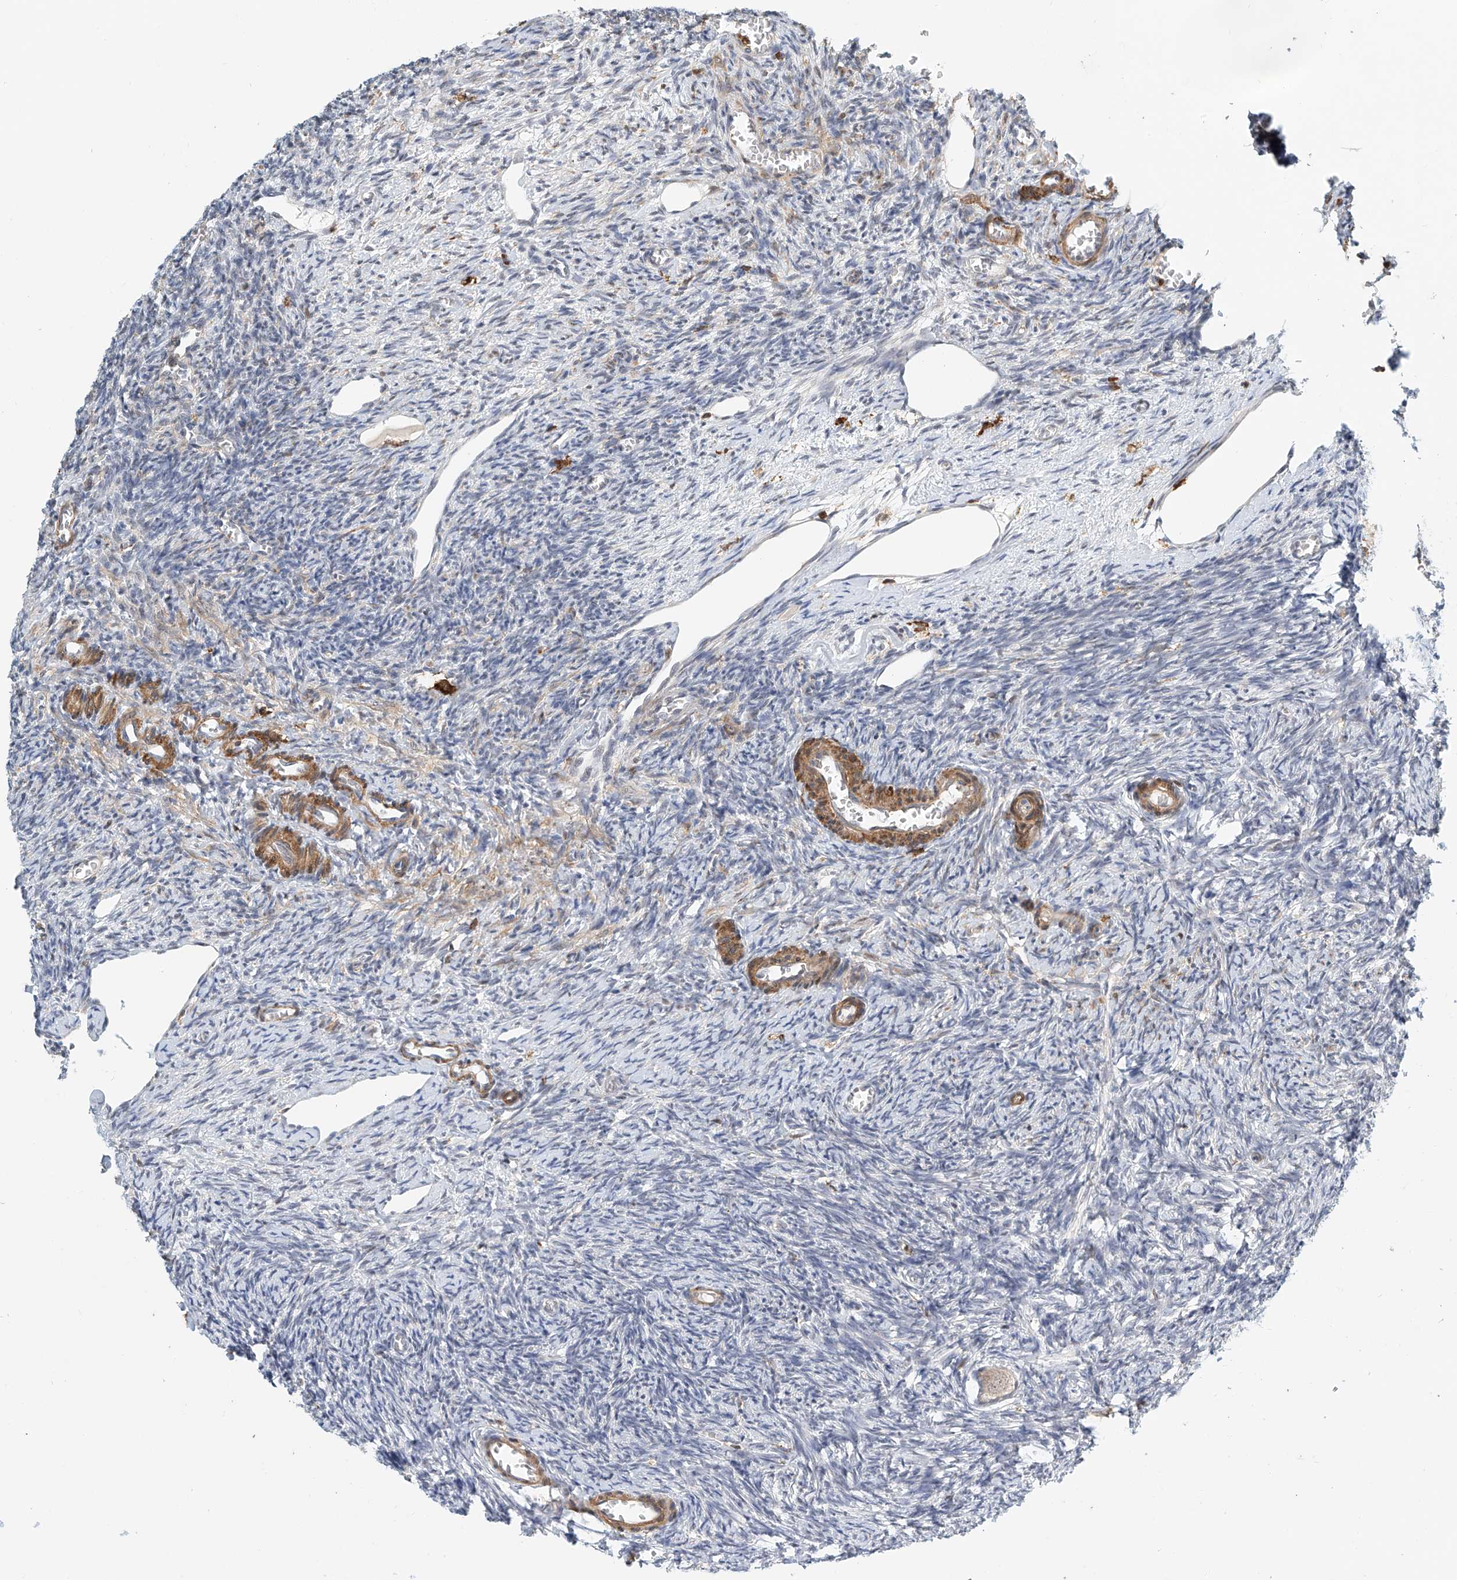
{"staining": {"intensity": "weak", "quantity": ">75%", "location": "cytoplasmic/membranous"}, "tissue": "ovary", "cell_type": "Follicle cells", "image_type": "normal", "snomed": [{"axis": "morphology", "description": "Normal tissue, NOS"}, {"axis": "topography", "description": "Ovary"}], "caption": "Normal ovary exhibits weak cytoplasmic/membranous positivity in about >75% of follicle cells, visualized by immunohistochemistry.", "gene": "MICAL1", "patient": {"sex": "female", "age": 27}}